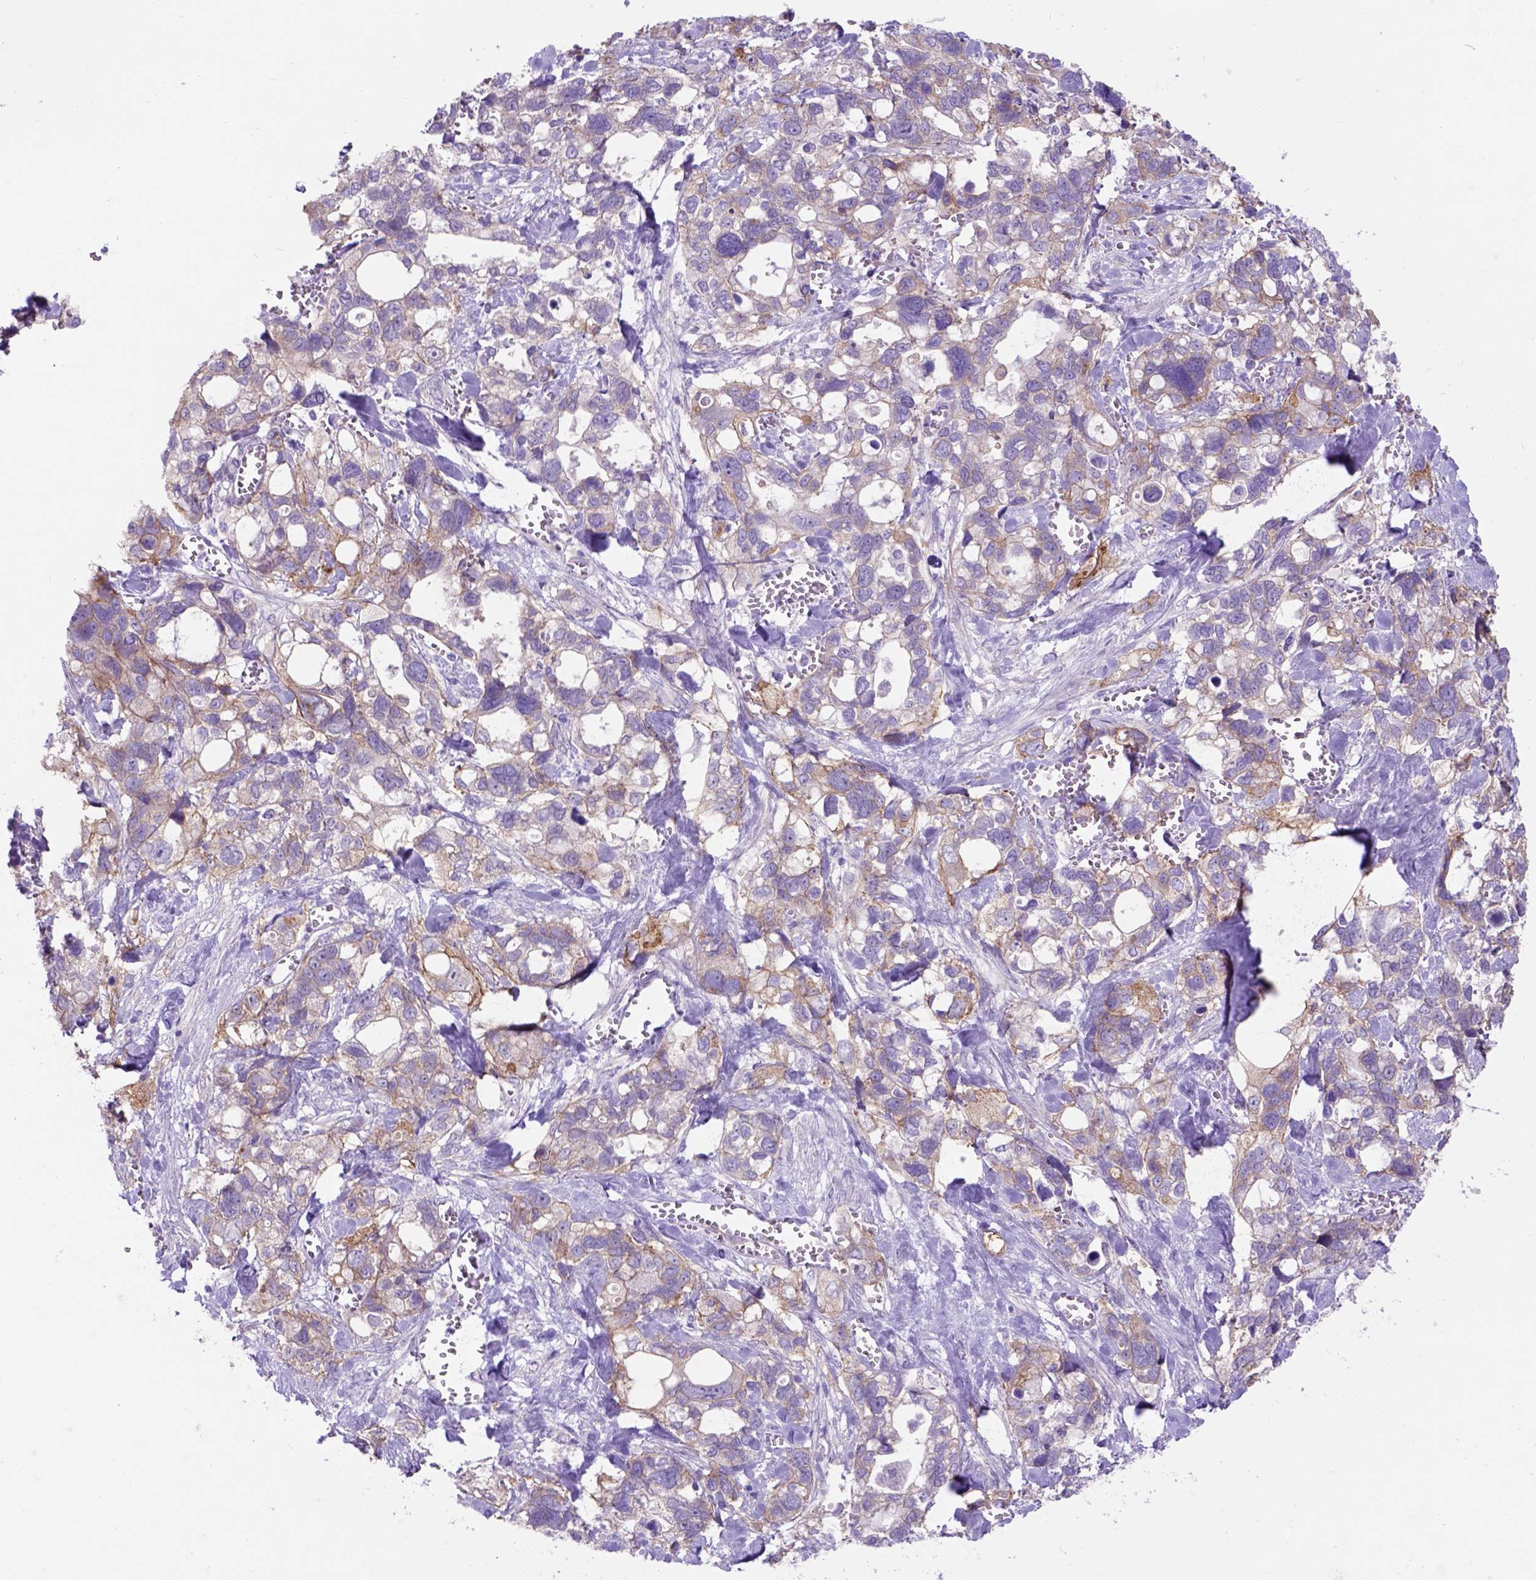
{"staining": {"intensity": "moderate", "quantity": "<25%", "location": "cytoplasmic/membranous"}, "tissue": "stomach cancer", "cell_type": "Tumor cells", "image_type": "cancer", "snomed": [{"axis": "morphology", "description": "Adenocarcinoma, NOS"}, {"axis": "topography", "description": "Stomach, upper"}], "caption": "An image of stomach cancer stained for a protein reveals moderate cytoplasmic/membranous brown staining in tumor cells.", "gene": "EGFR", "patient": {"sex": "female", "age": 81}}